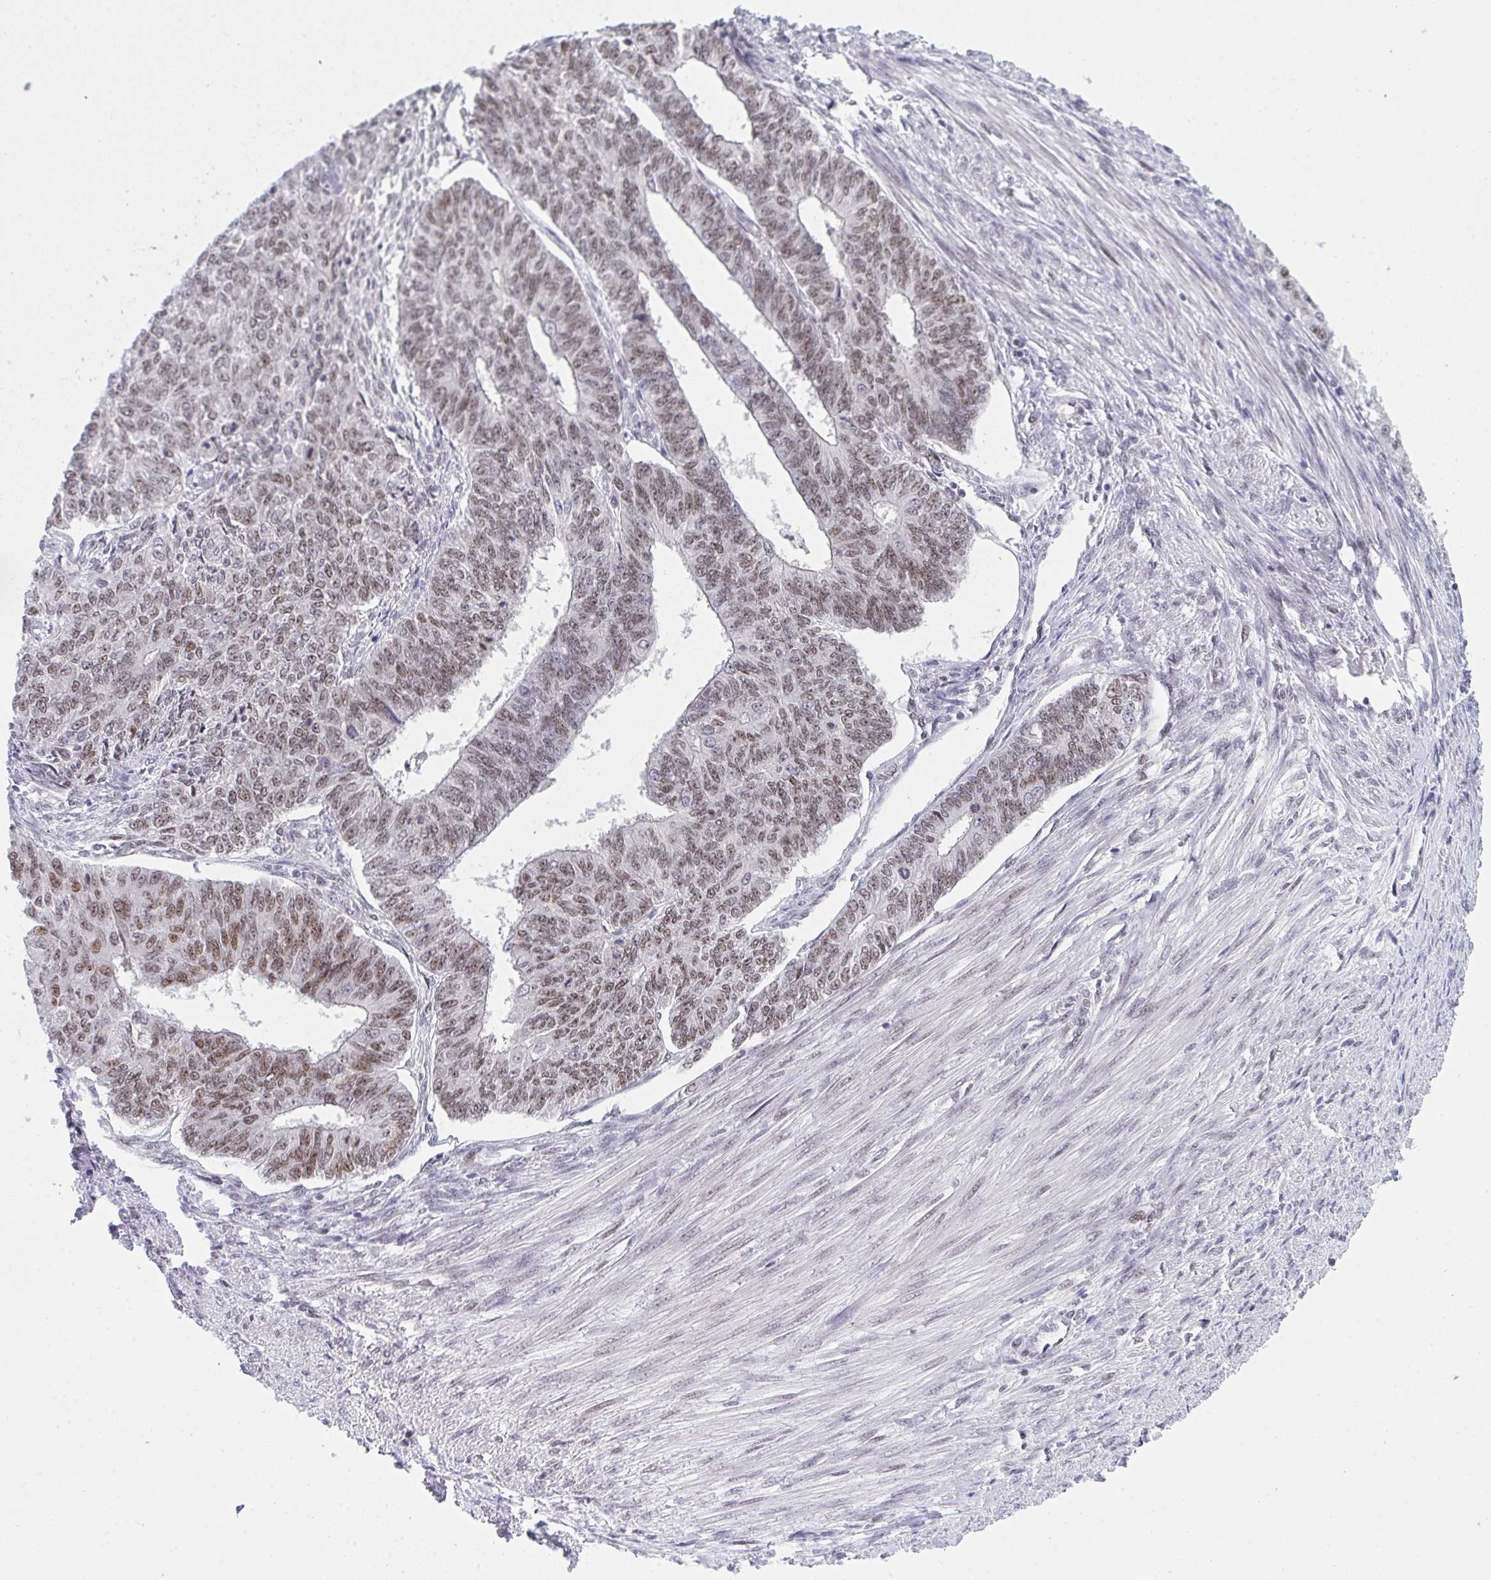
{"staining": {"intensity": "weak", "quantity": "25%-75%", "location": "nuclear"}, "tissue": "endometrial cancer", "cell_type": "Tumor cells", "image_type": "cancer", "snomed": [{"axis": "morphology", "description": "Adenocarcinoma, NOS"}, {"axis": "topography", "description": "Endometrium"}], "caption": "Protein staining of endometrial adenocarcinoma tissue displays weak nuclear positivity in approximately 25%-75% of tumor cells.", "gene": "RFC4", "patient": {"sex": "female", "age": 32}}